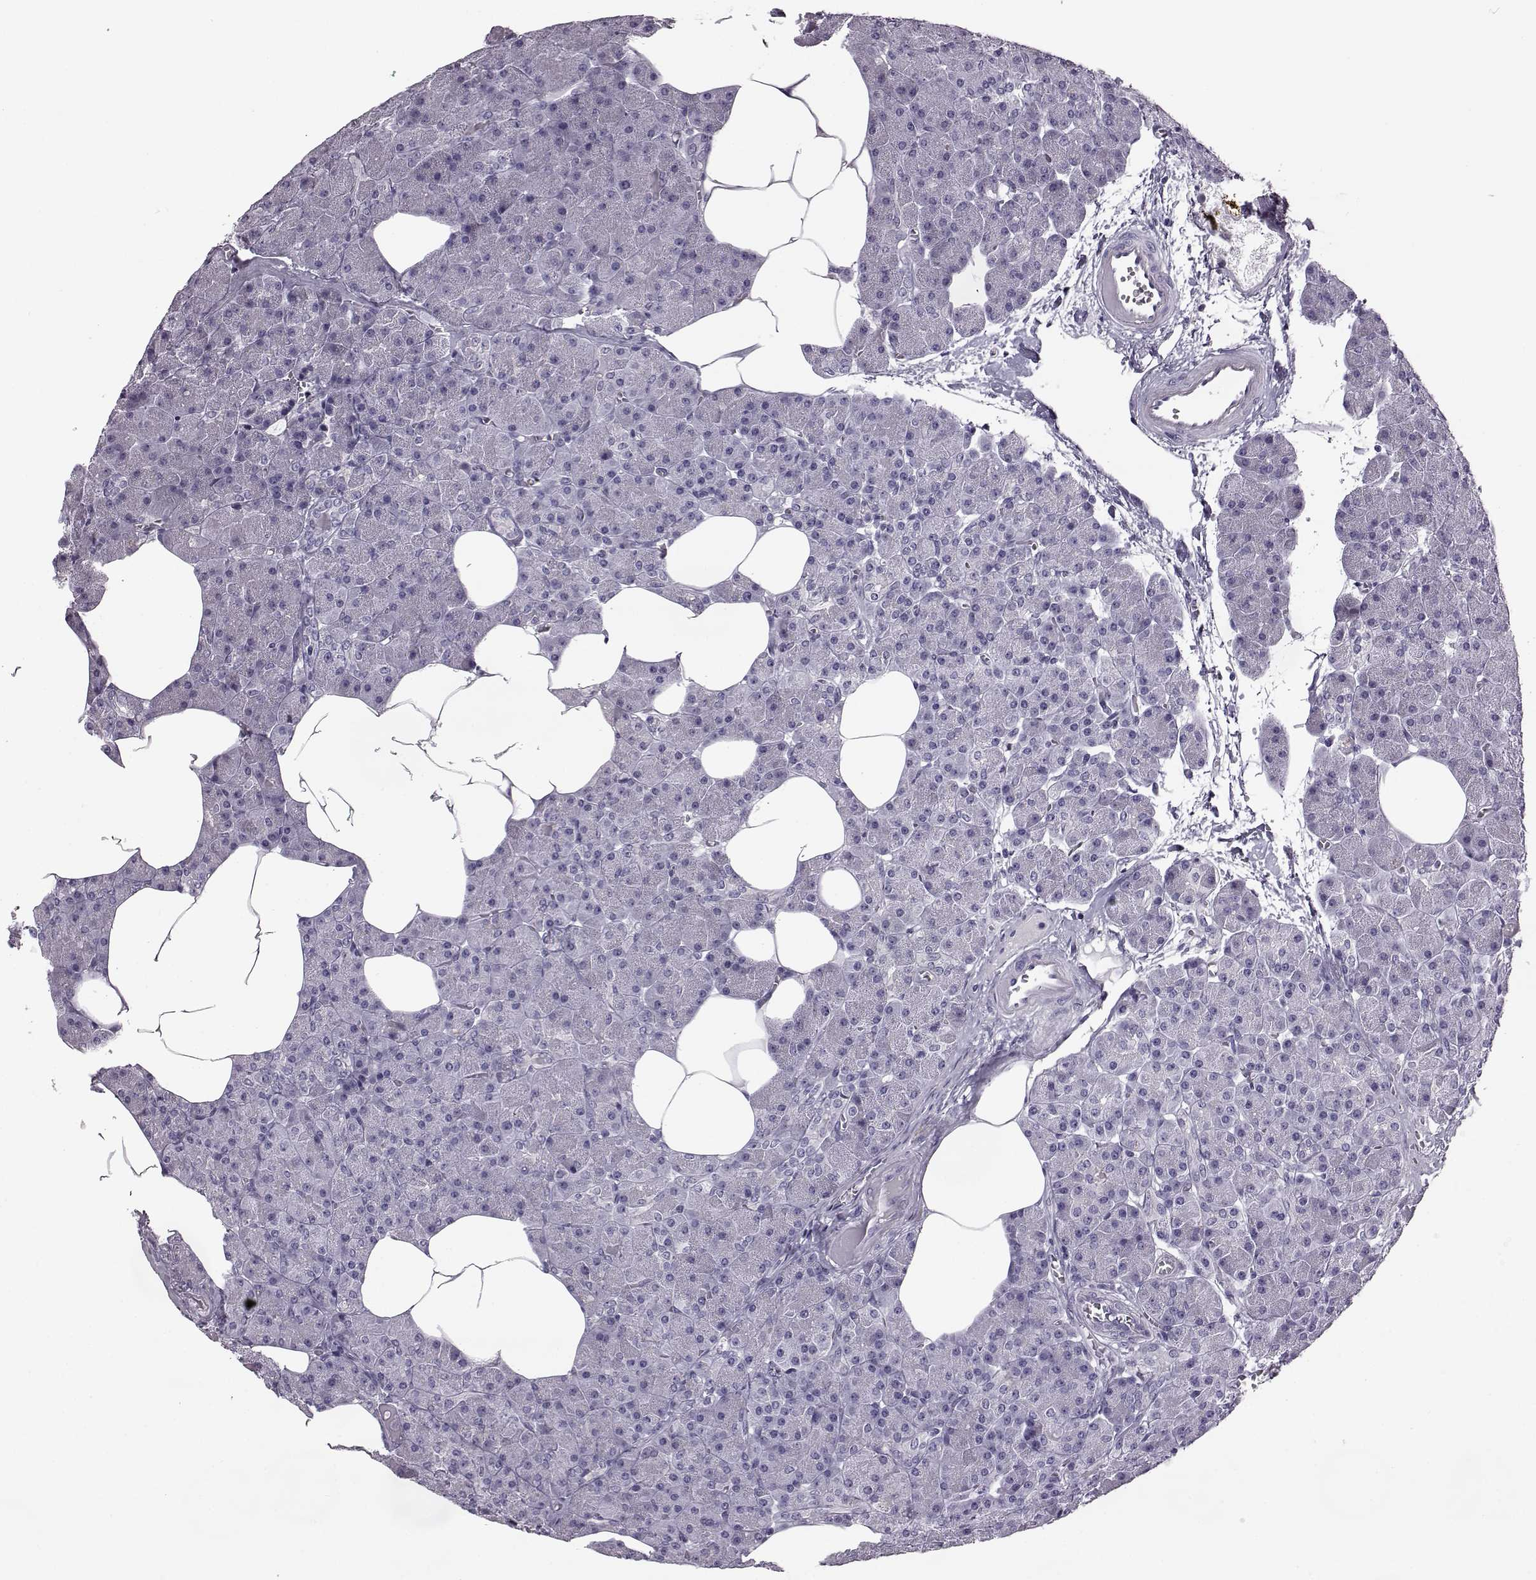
{"staining": {"intensity": "negative", "quantity": "none", "location": "none"}, "tissue": "pancreas", "cell_type": "Exocrine glandular cells", "image_type": "normal", "snomed": [{"axis": "morphology", "description": "Normal tissue, NOS"}, {"axis": "topography", "description": "Pancreas"}], "caption": "This is an IHC photomicrograph of normal human pancreas. There is no positivity in exocrine glandular cells.", "gene": "ODAD4", "patient": {"sex": "female", "age": 45}}